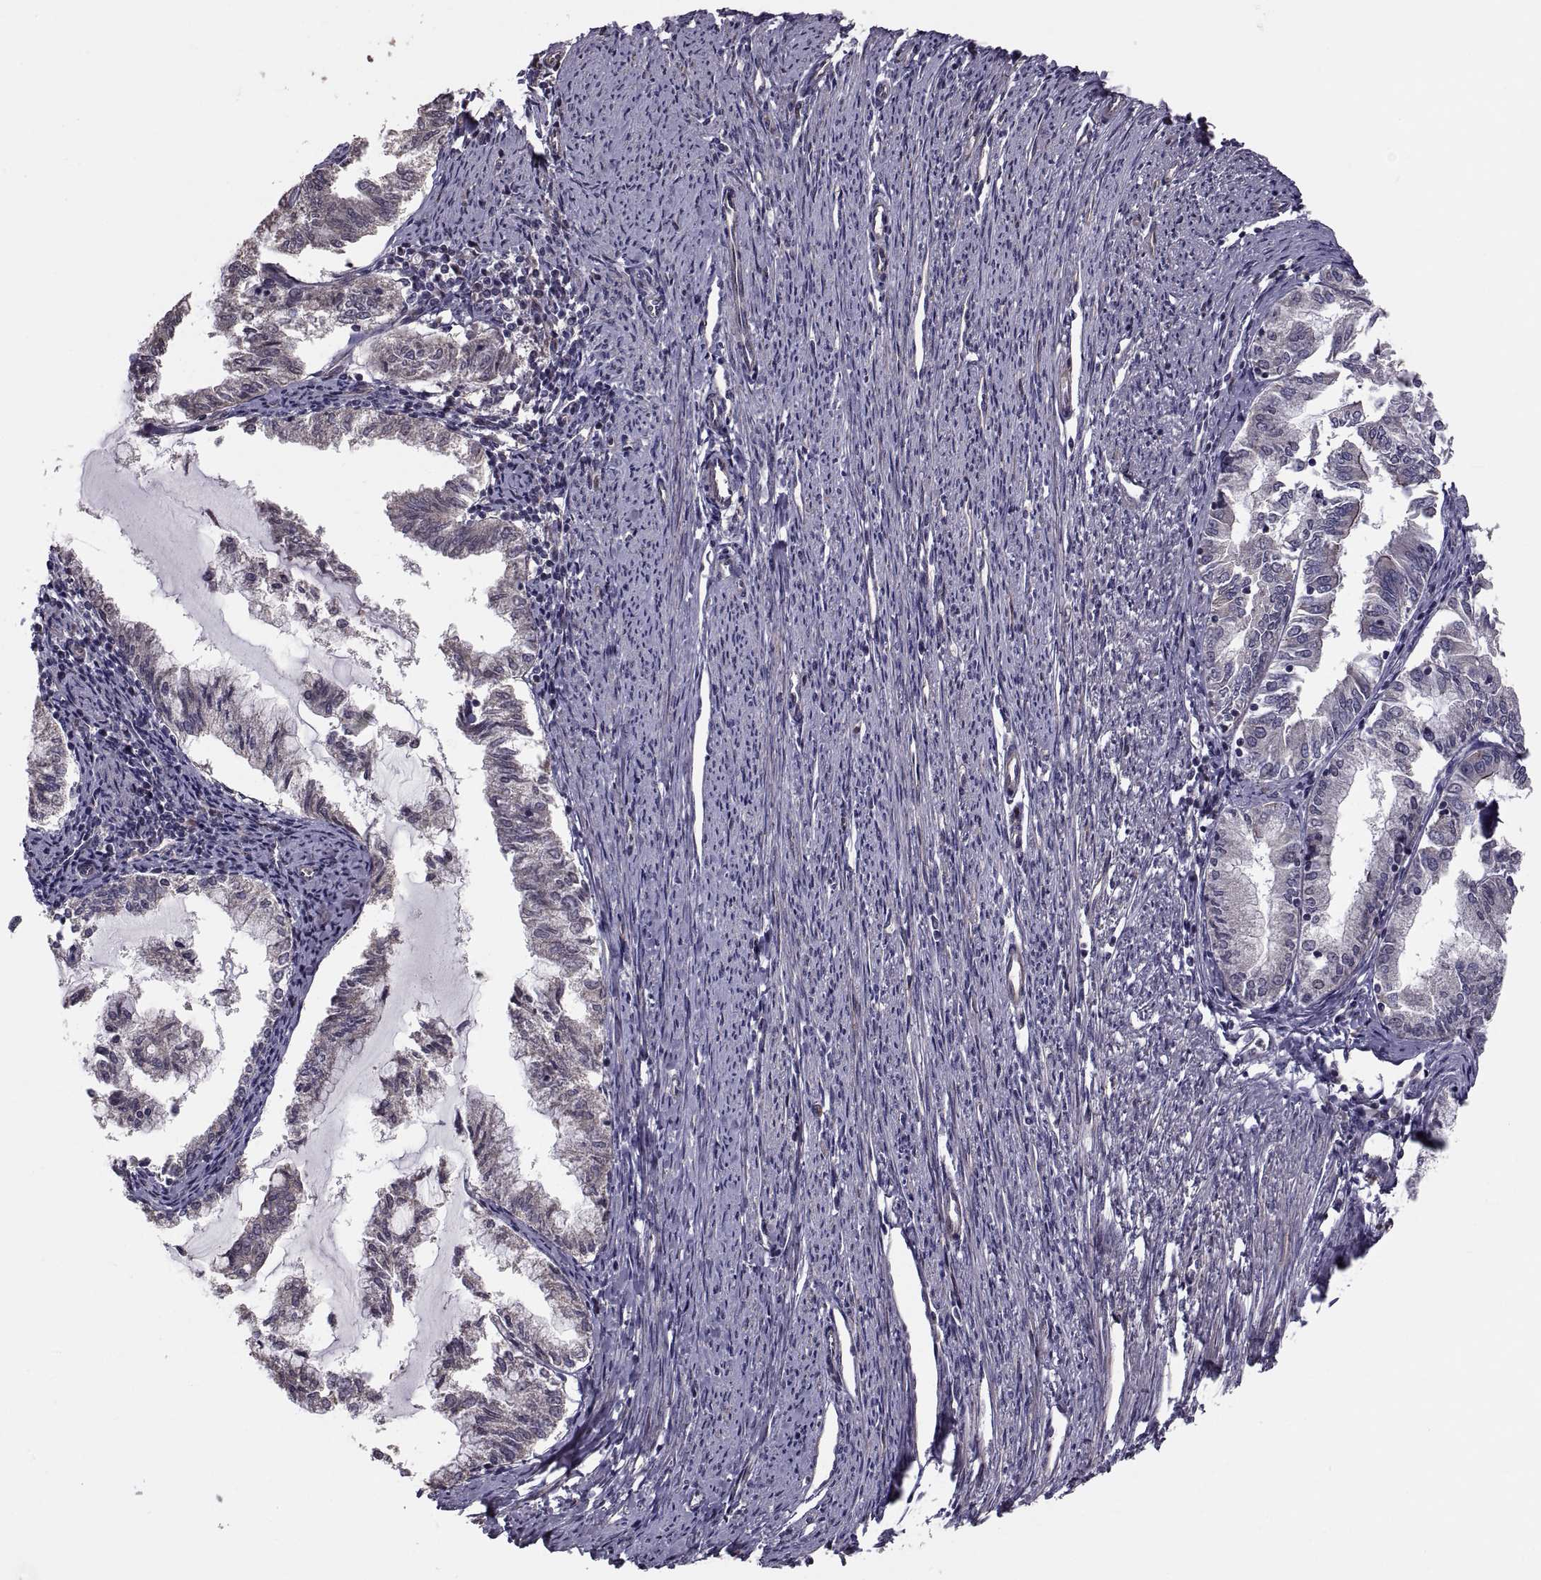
{"staining": {"intensity": "negative", "quantity": "none", "location": "none"}, "tissue": "endometrial cancer", "cell_type": "Tumor cells", "image_type": "cancer", "snomed": [{"axis": "morphology", "description": "Adenocarcinoma, NOS"}, {"axis": "topography", "description": "Endometrium"}], "caption": "The immunohistochemistry (IHC) photomicrograph has no significant positivity in tumor cells of endometrial adenocarcinoma tissue.", "gene": "PMM2", "patient": {"sex": "female", "age": 79}}